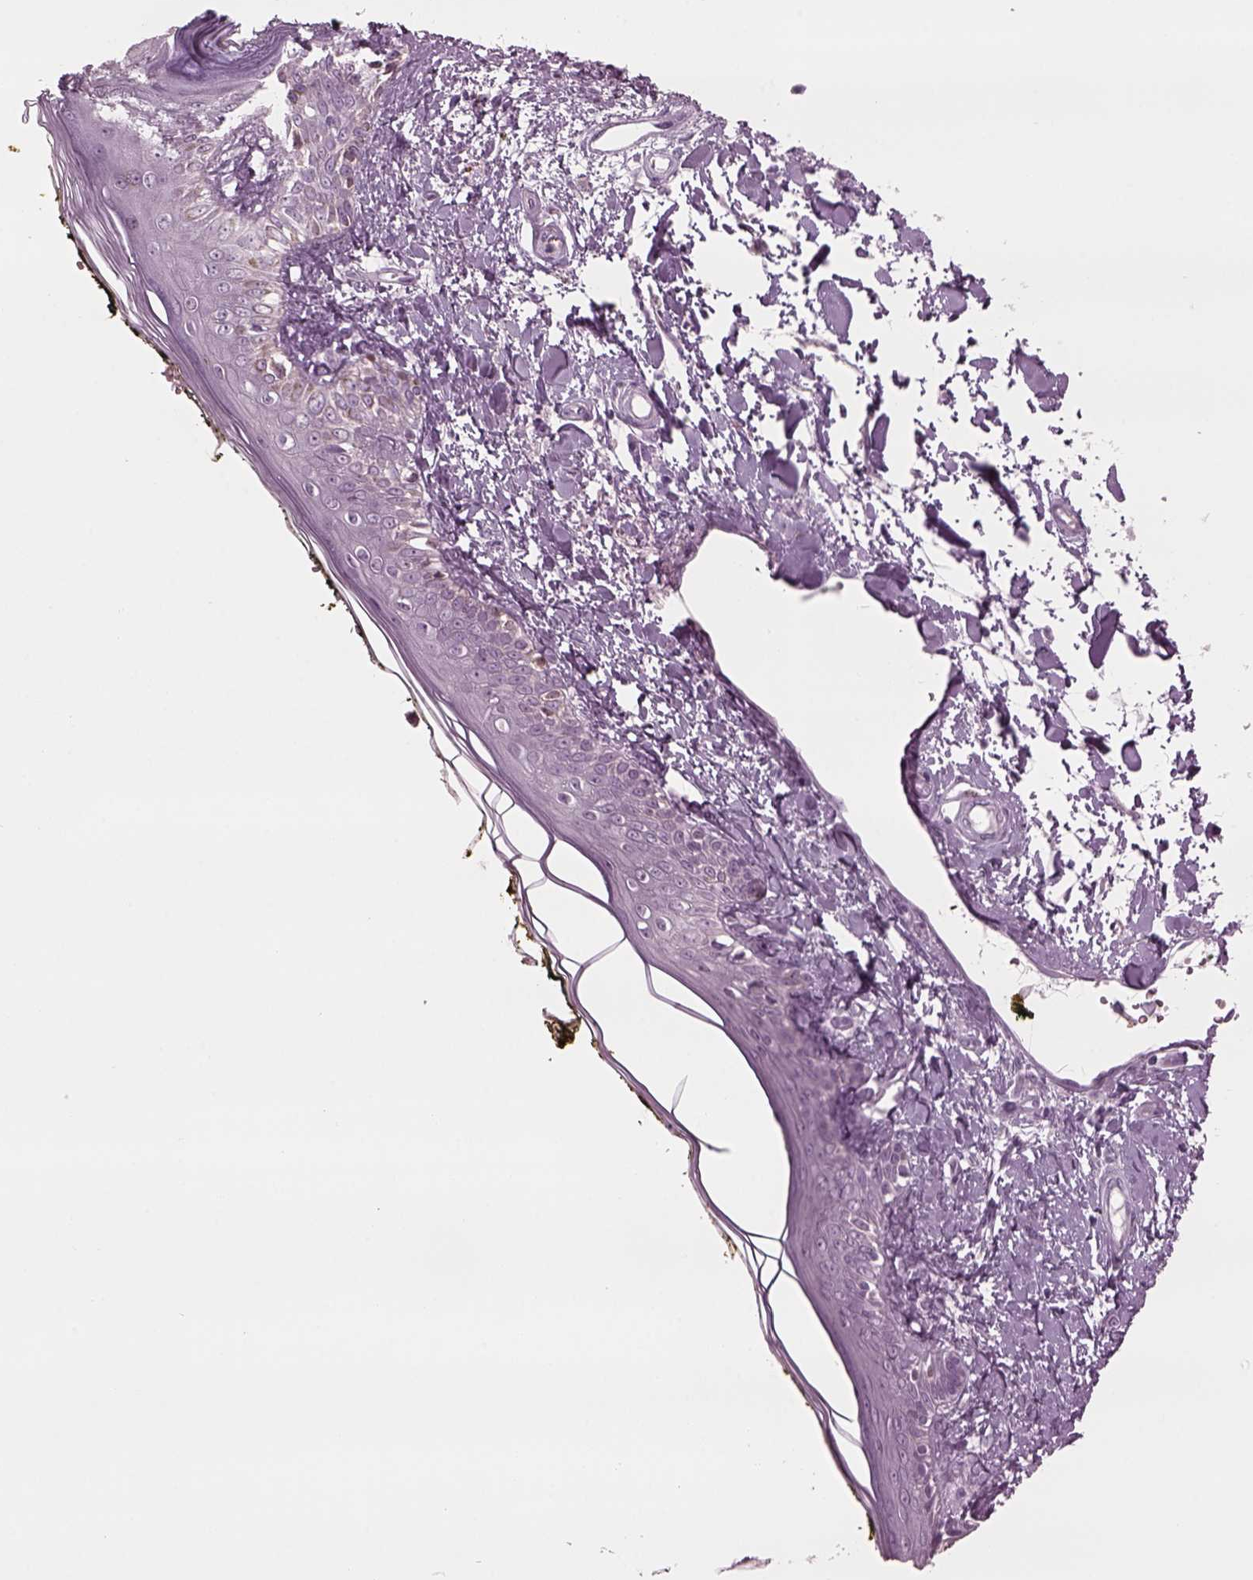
{"staining": {"intensity": "negative", "quantity": "none", "location": "none"}, "tissue": "skin", "cell_type": "Fibroblasts", "image_type": "normal", "snomed": [{"axis": "morphology", "description": "Normal tissue, NOS"}, {"axis": "topography", "description": "Skin"}], "caption": "Fibroblasts show no significant protein staining in unremarkable skin. The staining was performed using DAB to visualize the protein expression in brown, while the nuclei were stained in blue with hematoxylin (Magnification: 20x).", "gene": "TPPP2", "patient": {"sex": "male", "age": 76}}